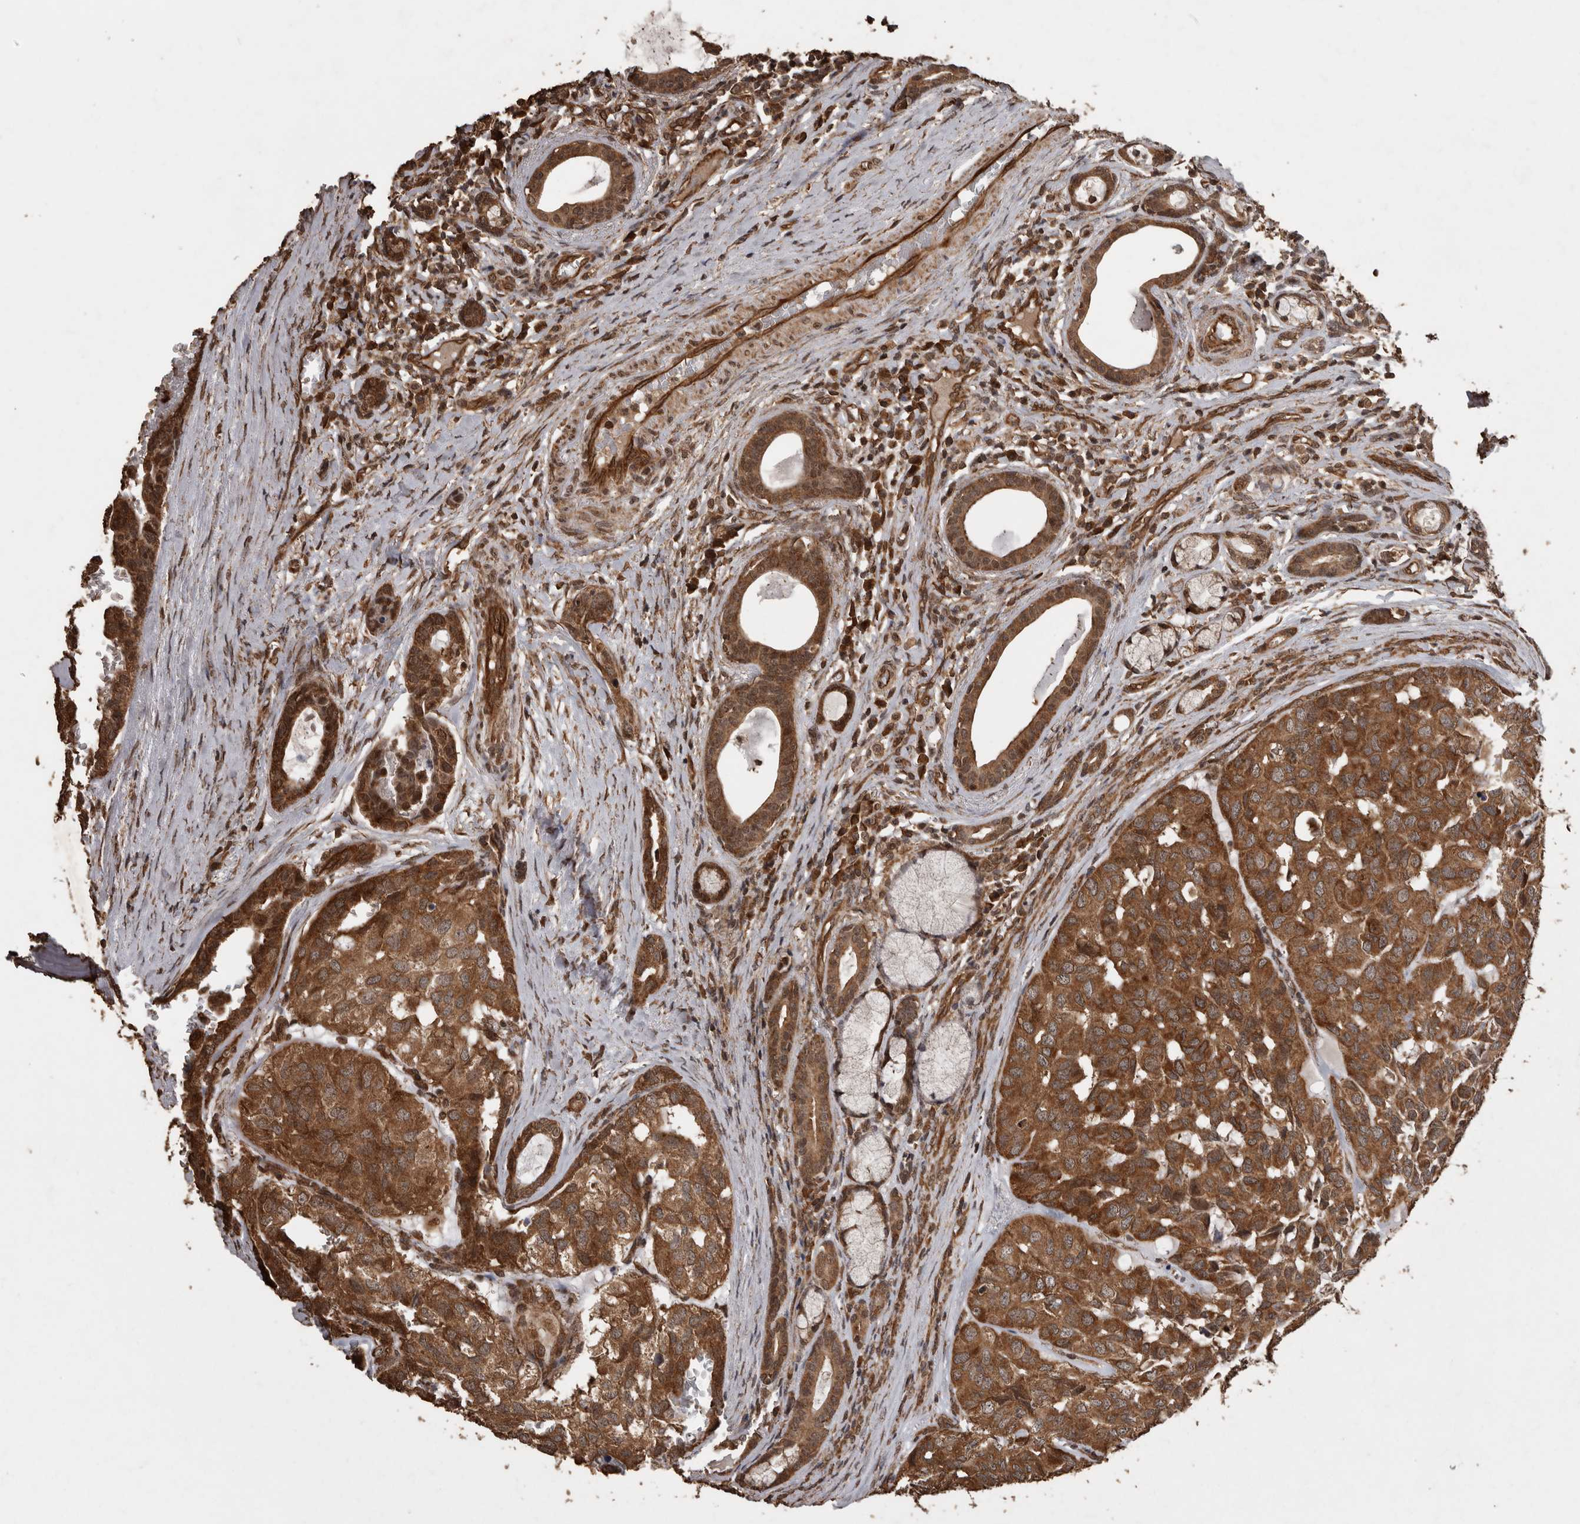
{"staining": {"intensity": "strong", "quantity": ">75%", "location": "cytoplasmic/membranous"}, "tissue": "head and neck cancer", "cell_type": "Tumor cells", "image_type": "cancer", "snomed": [{"axis": "morphology", "description": "Adenocarcinoma, NOS"}, {"axis": "topography", "description": "Salivary gland, NOS"}, {"axis": "topography", "description": "Head-Neck"}], "caption": "This photomicrograph exhibits head and neck adenocarcinoma stained with IHC to label a protein in brown. The cytoplasmic/membranous of tumor cells show strong positivity for the protein. Nuclei are counter-stained blue.", "gene": "PINK1", "patient": {"sex": "female", "age": 76}}